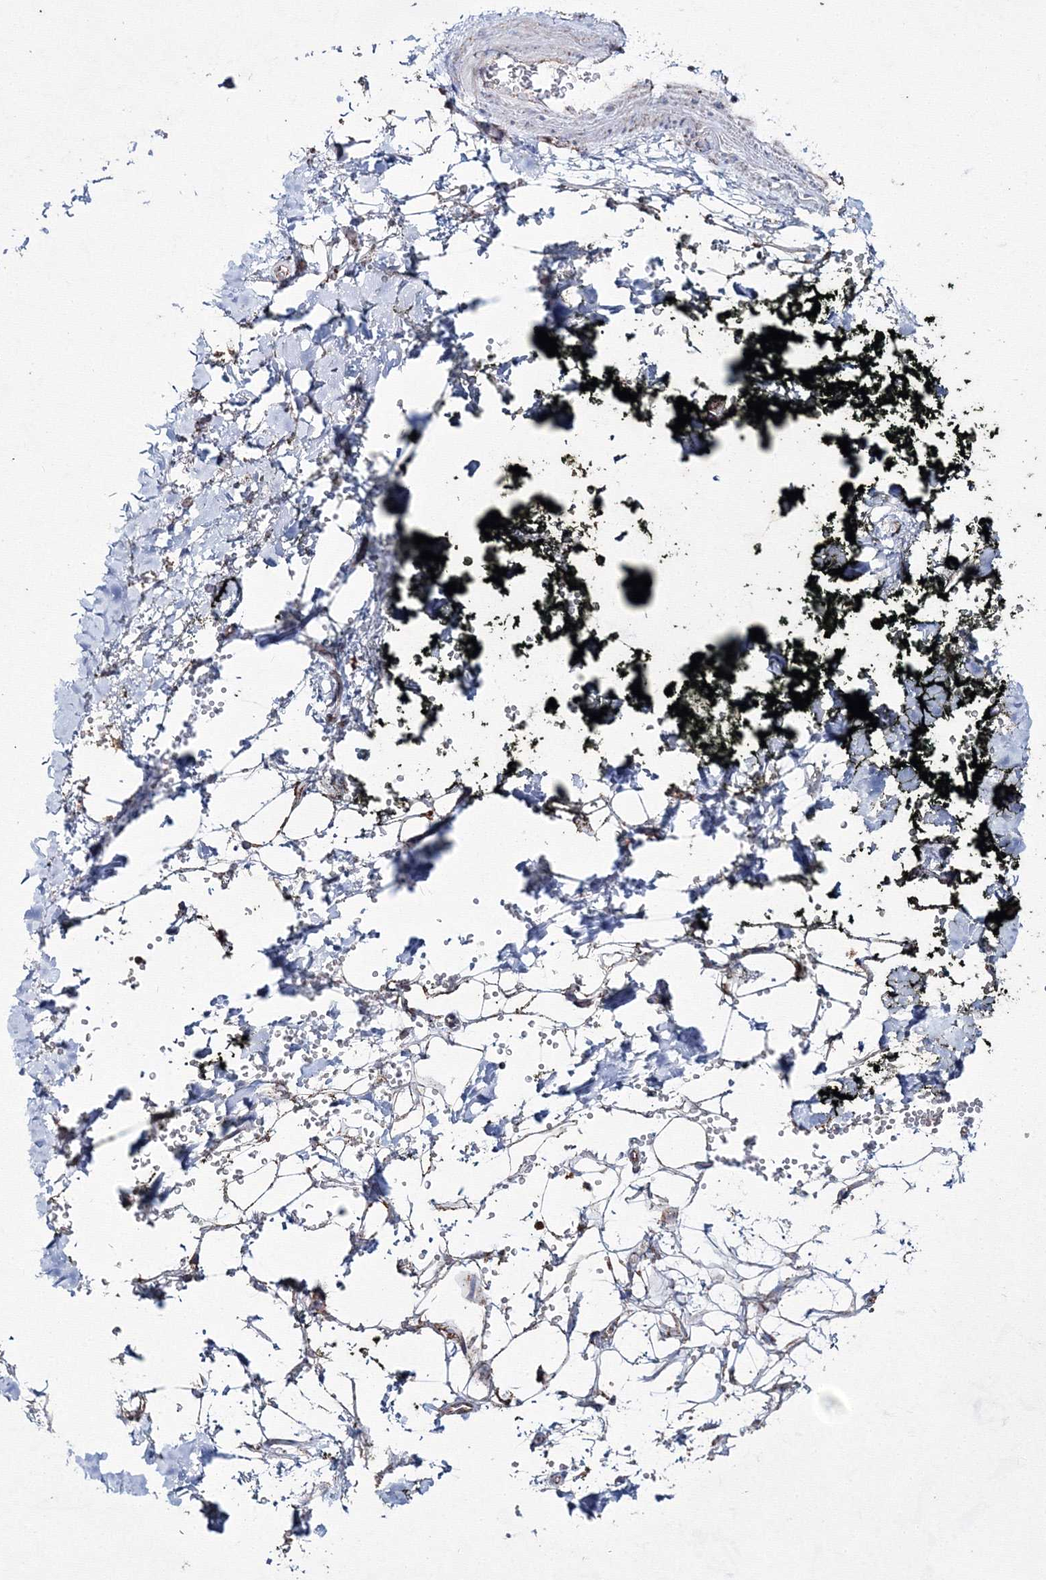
{"staining": {"intensity": "weak", "quantity": "25%-75%", "location": "cytoplasmic/membranous"}, "tissue": "adipose tissue", "cell_type": "Adipocytes", "image_type": "normal", "snomed": [{"axis": "morphology", "description": "Normal tissue, NOS"}, {"axis": "morphology", "description": "Adenocarcinoma, NOS"}, {"axis": "topography", "description": "Pancreas"}, {"axis": "topography", "description": "Peripheral nerve tissue"}], "caption": "Adipose tissue stained for a protein (brown) demonstrates weak cytoplasmic/membranous positive positivity in about 25%-75% of adipocytes.", "gene": "IGSF9", "patient": {"sex": "male", "age": 59}}